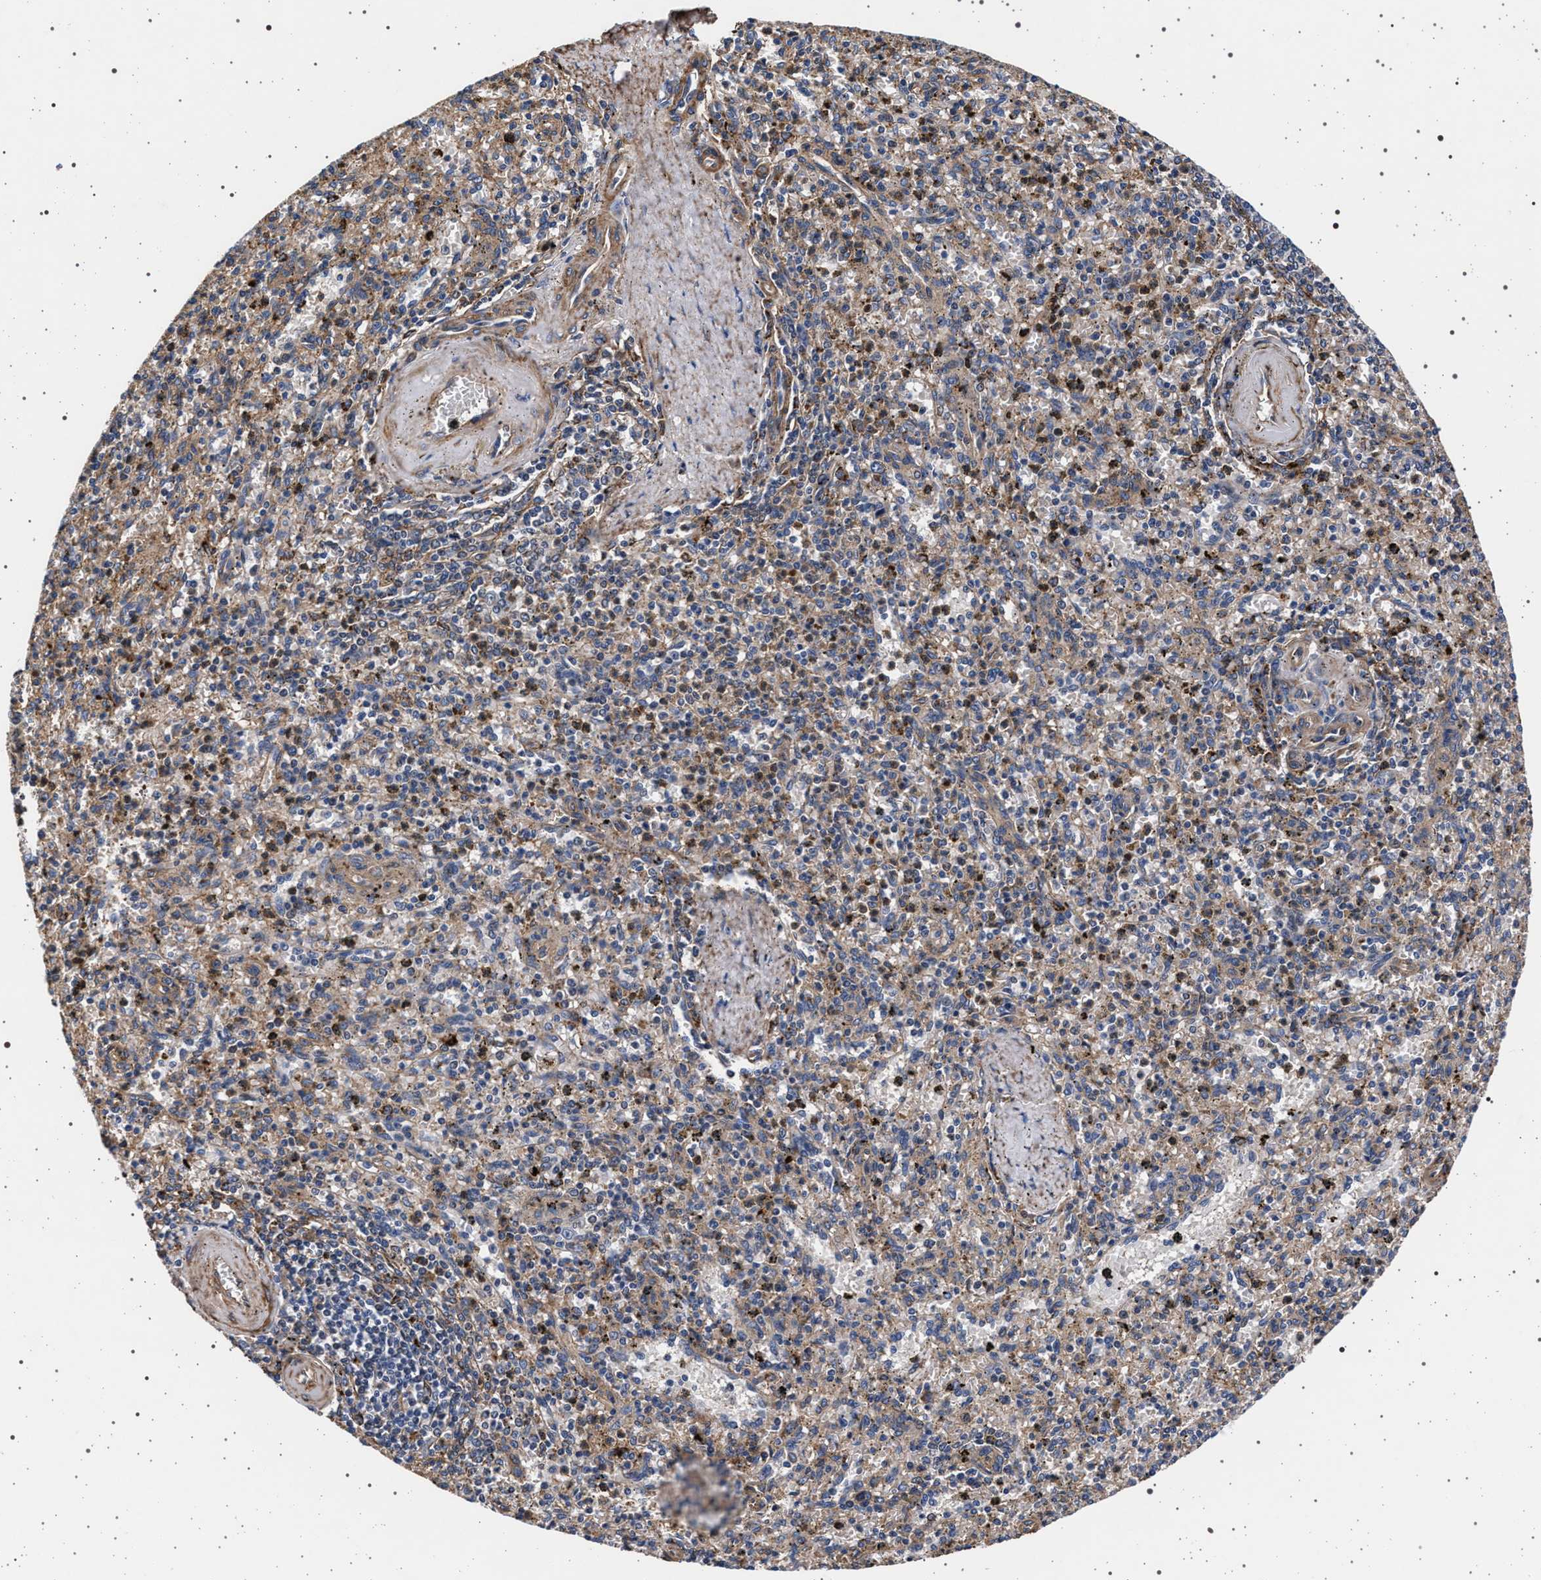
{"staining": {"intensity": "weak", "quantity": "25%-75%", "location": "cytoplasmic/membranous"}, "tissue": "spleen", "cell_type": "Cells in red pulp", "image_type": "normal", "snomed": [{"axis": "morphology", "description": "Normal tissue, NOS"}, {"axis": "topography", "description": "Spleen"}], "caption": "A brown stain highlights weak cytoplasmic/membranous positivity of a protein in cells in red pulp of benign human spleen.", "gene": "KCNK6", "patient": {"sex": "male", "age": 72}}